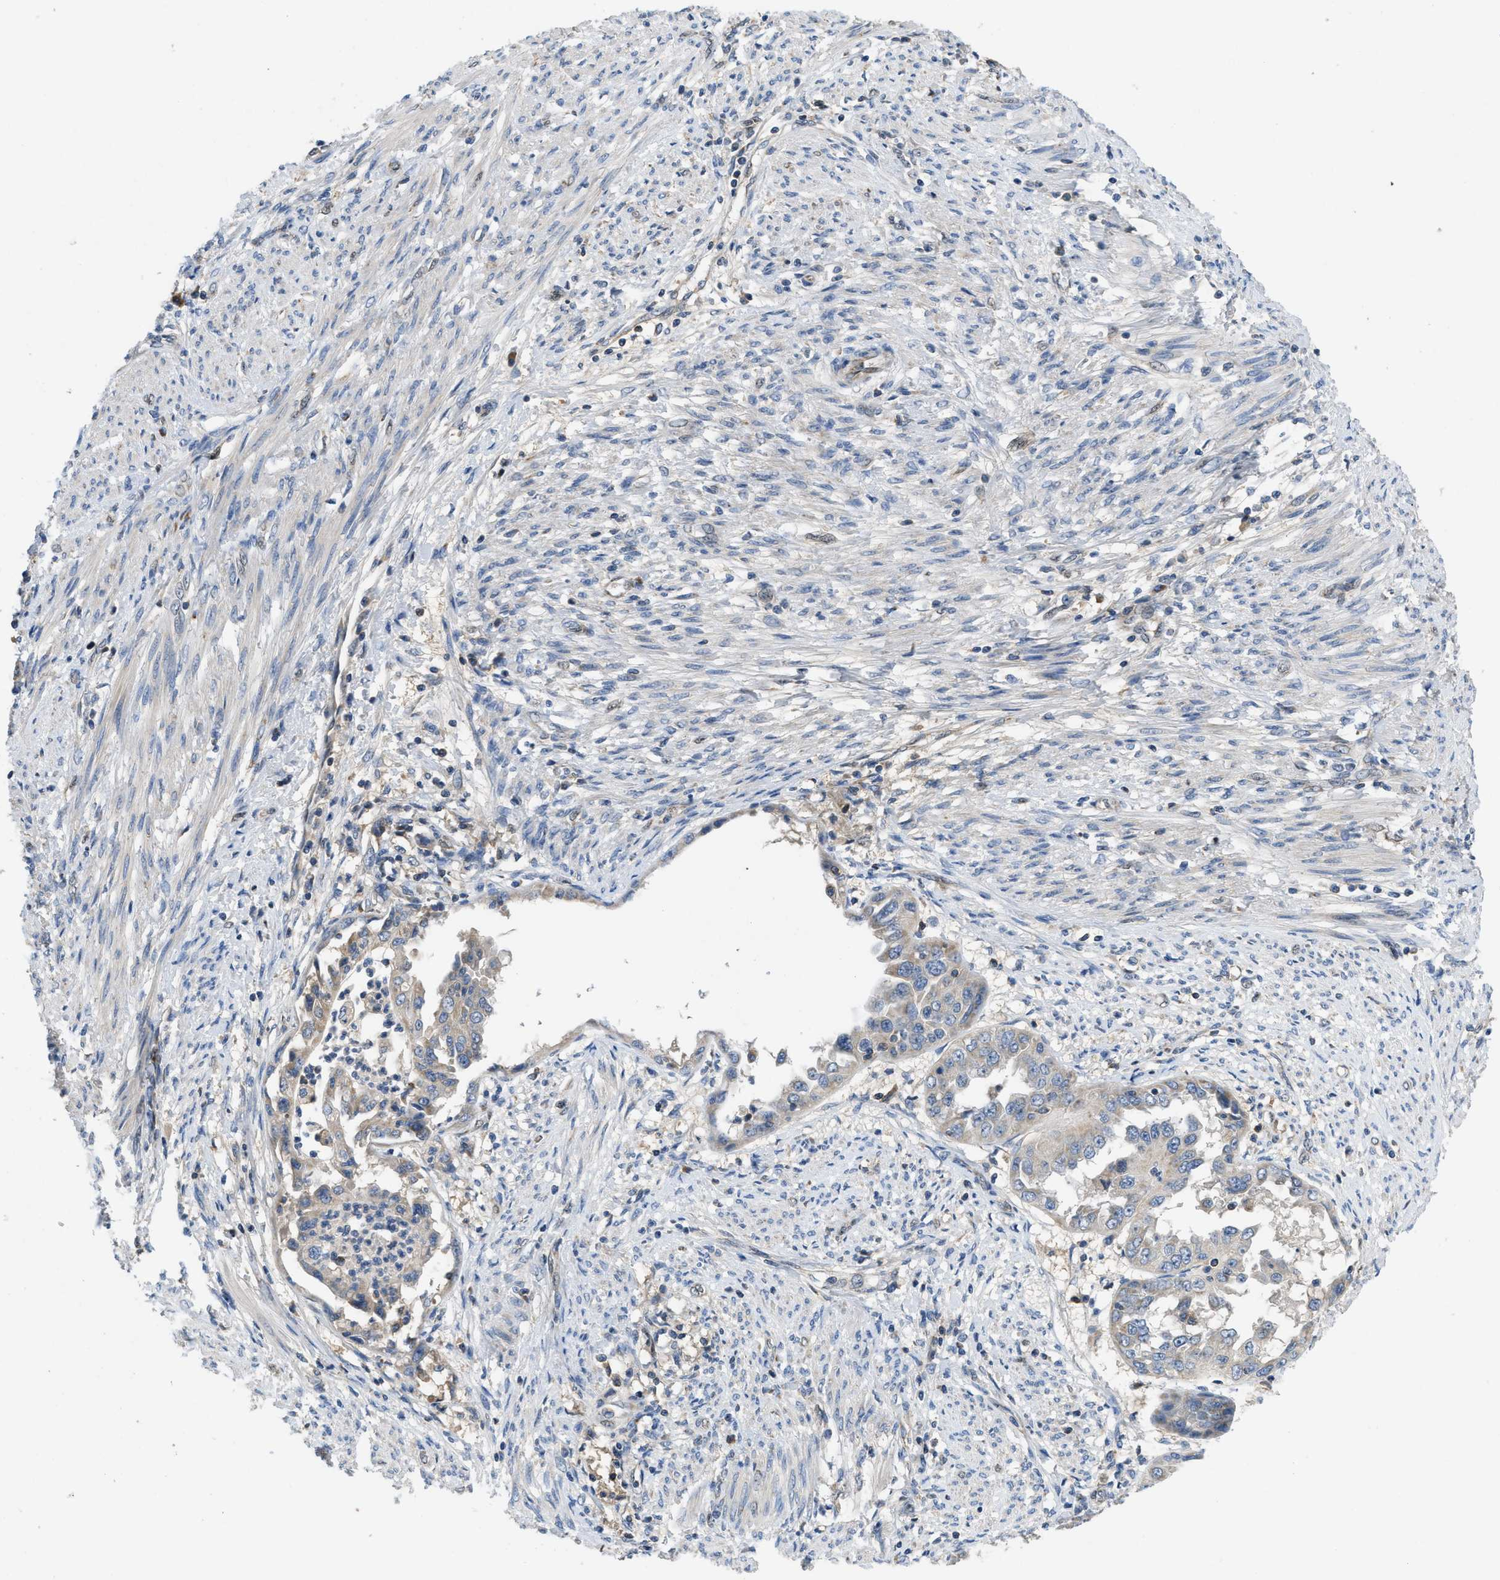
{"staining": {"intensity": "negative", "quantity": "none", "location": "none"}, "tissue": "endometrial cancer", "cell_type": "Tumor cells", "image_type": "cancer", "snomed": [{"axis": "morphology", "description": "Adenocarcinoma, NOS"}, {"axis": "topography", "description": "Endometrium"}], "caption": "High magnification brightfield microscopy of endometrial cancer (adenocarcinoma) stained with DAB (3,3'-diaminobenzidine) (brown) and counterstained with hematoxylin (blue): tumor cells show no significant positivity.", "gene": "PNKD", "patient": {"sex": "female", "age": 85}}